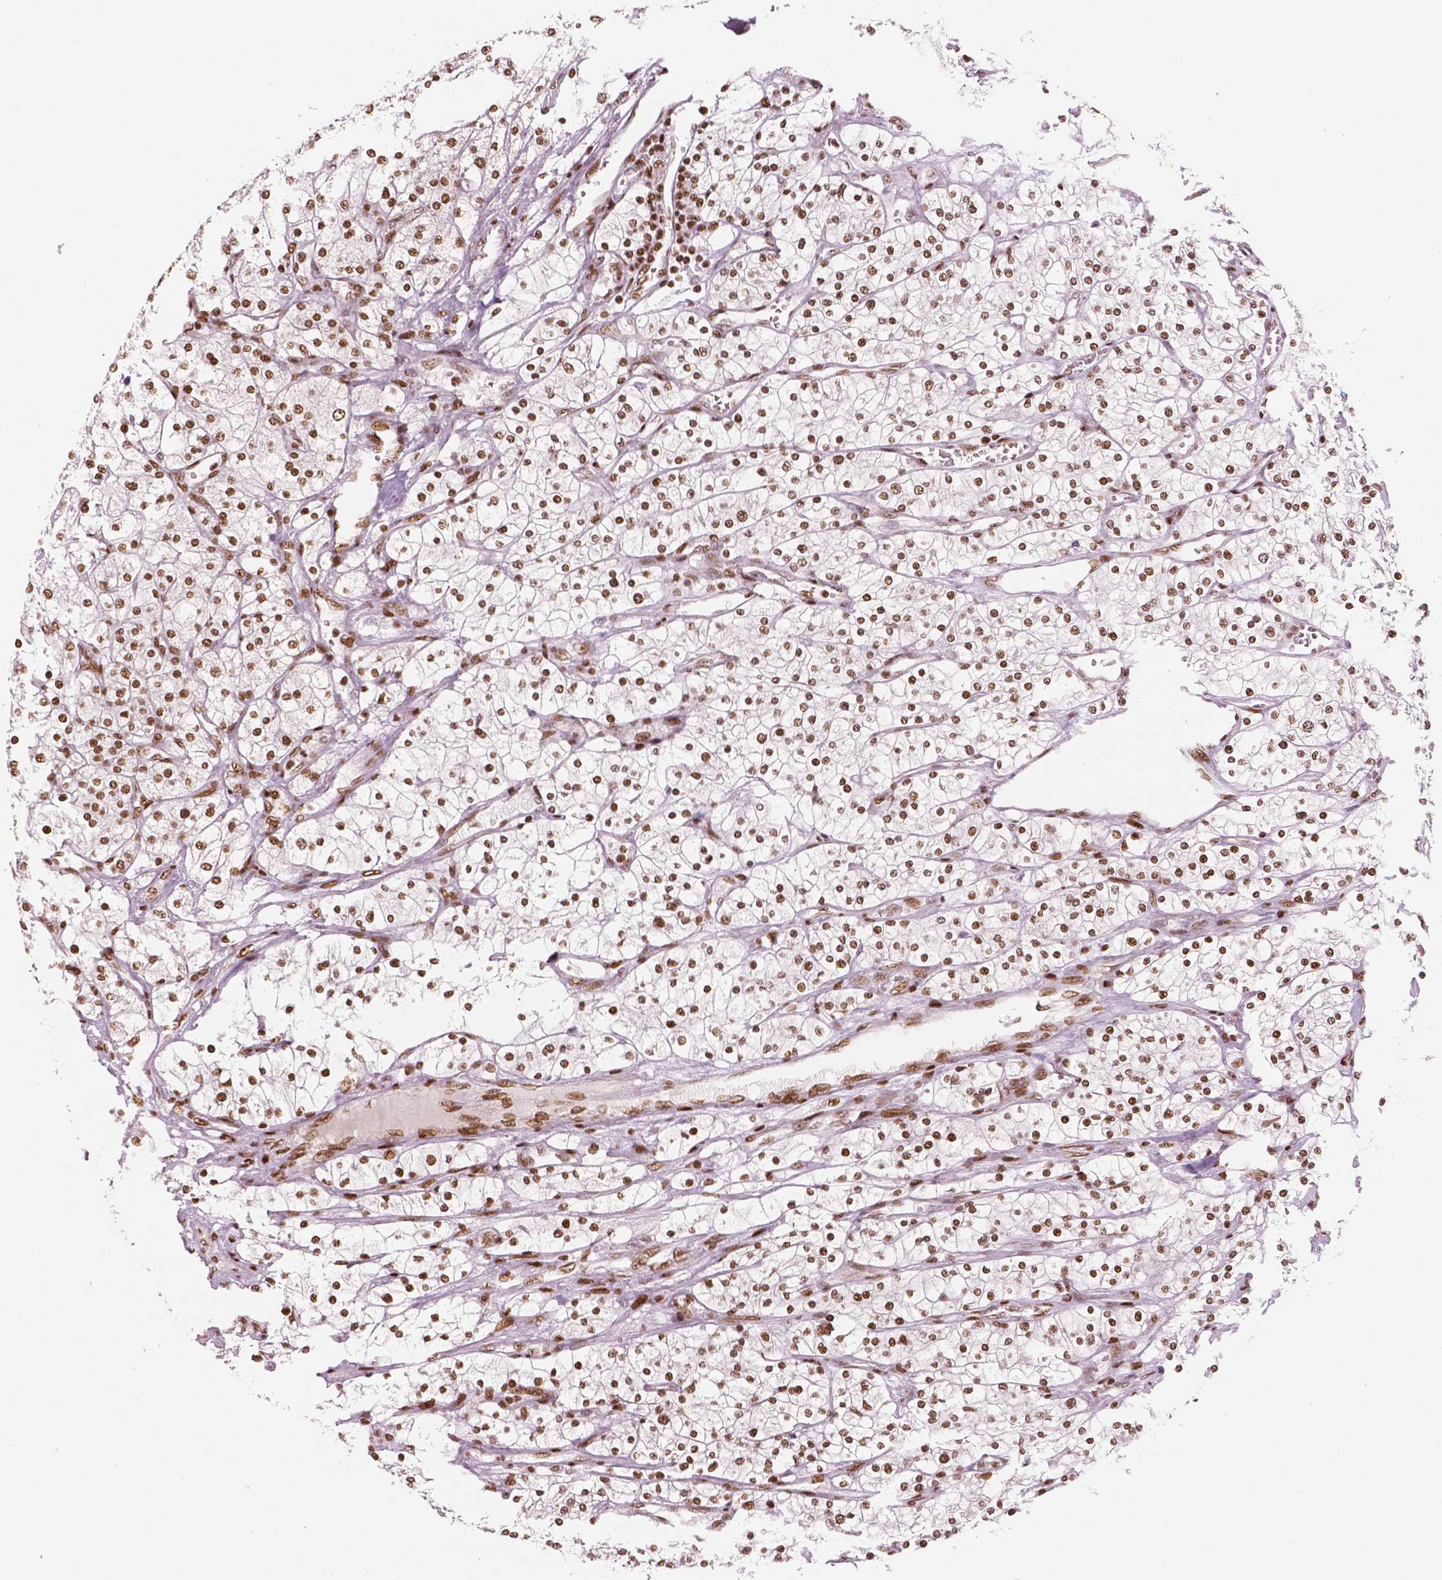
{"staining": {"intensity": "moderate", "quantity": ">75%", "location": "nuclear"}, "tissue": "renal cancer", "cell_type": "Tumor cells", "image_type": "cancer", "snomed": [{"axis": "morphology", "description": "Adenocarcinoma, NOS"}, {"axis": "topography", "description": "Kidney"}], "caption": "Protein expression analysis of human renal cancer reveals moderate nuclear positivity in approximately >75% of tumor cells.", "gene": "BRD4", "patient": {"sex": "male", "age": 80}}